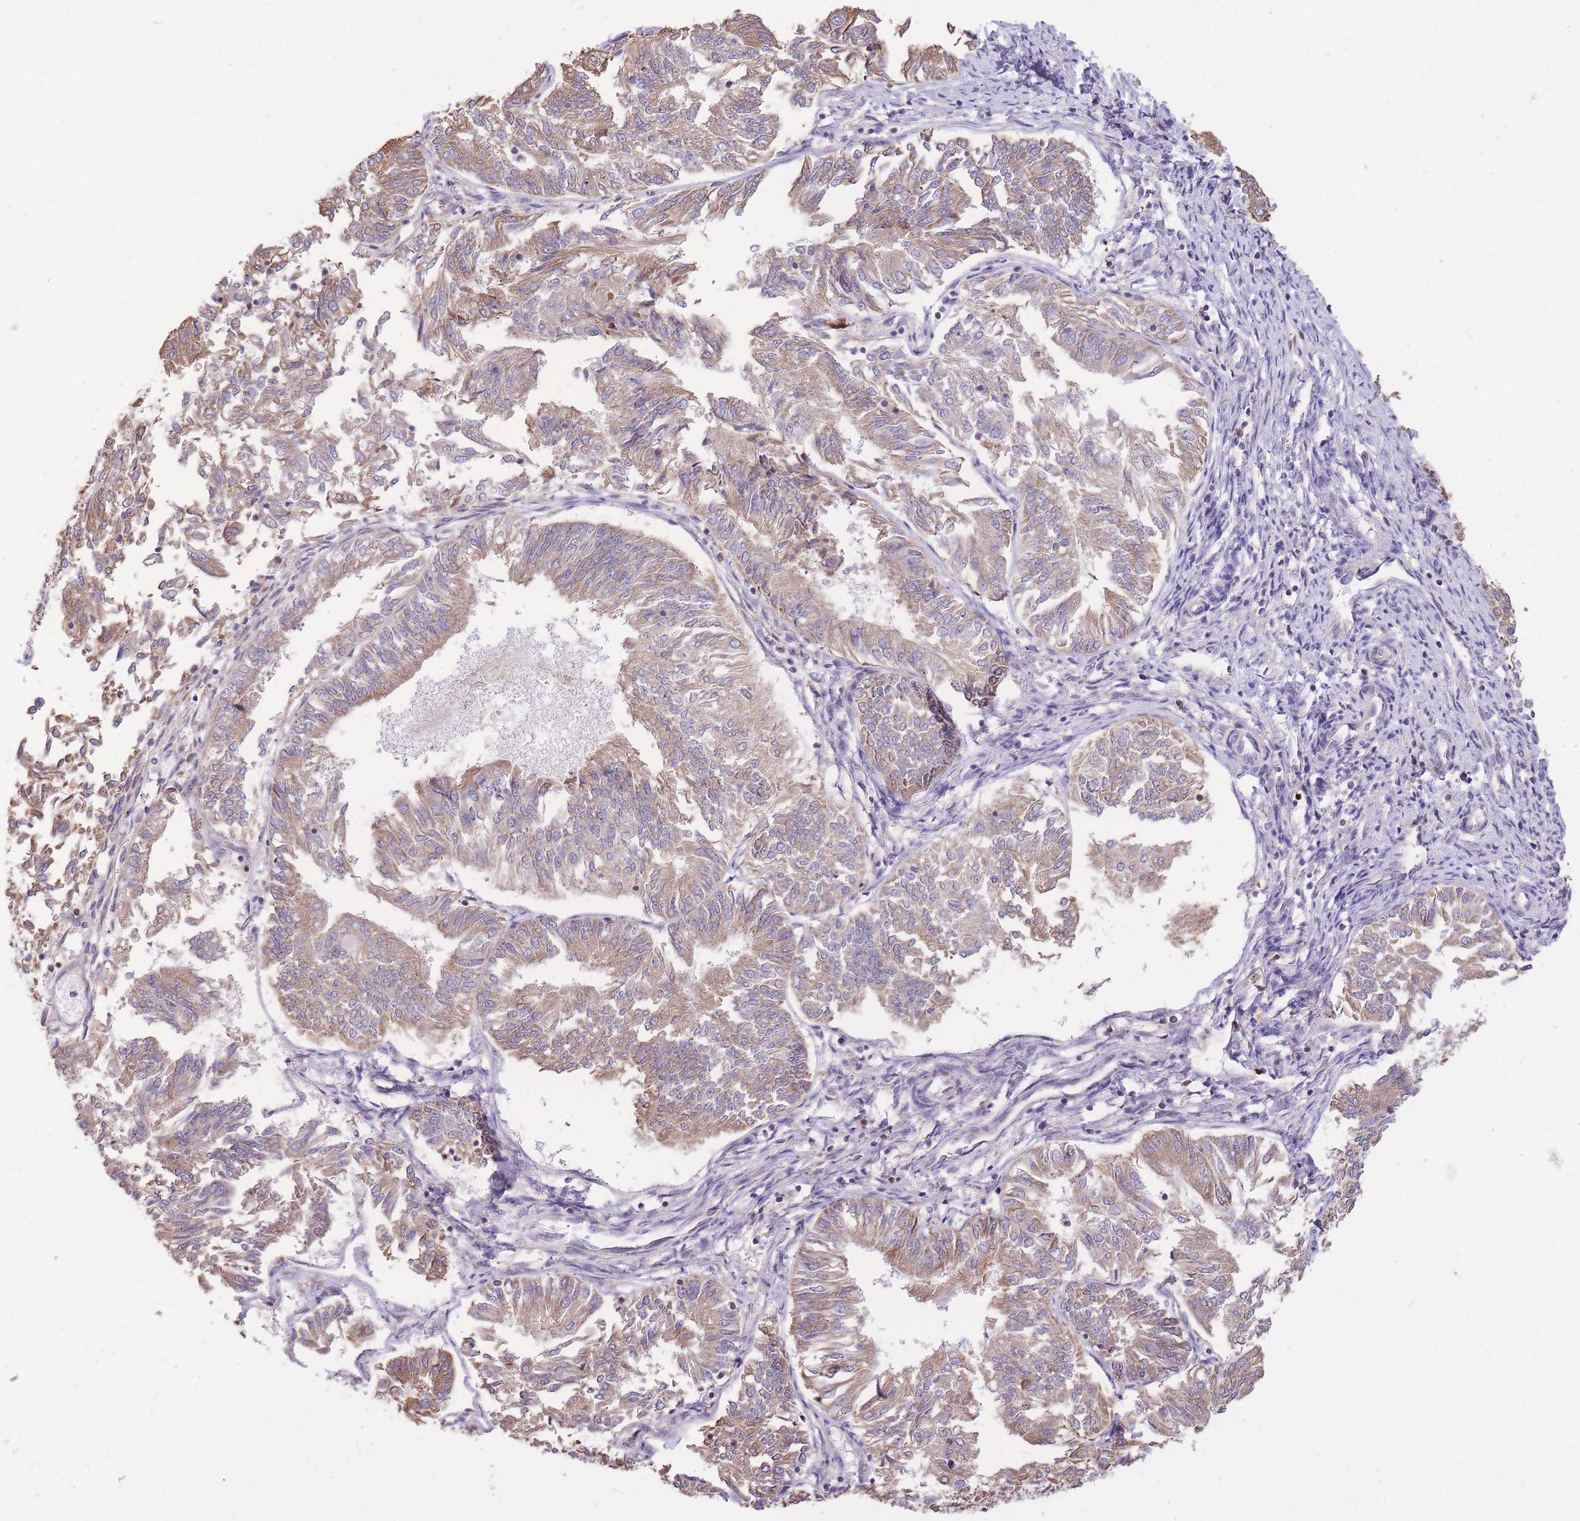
{"staining": {"intensity": "weak", "quantity": ">75%", "location": "cytoplasmic/membranous"}, "tissue": "endometrial cancer", "cell_type": "Tumor cells", "image_type": "cancer", "snomed": [{"axis": "morphology", "description": "Adenocarcinoma, NOS"}, {"axis": "topography", "description": "Endometrium"}], "caption": "Human endometrial adenocarcinoma stained with a protein marker displays weak staining in tumor cells.", "gene": "TOPAZ1", "patient": {"sex": "female", "age": 58}}